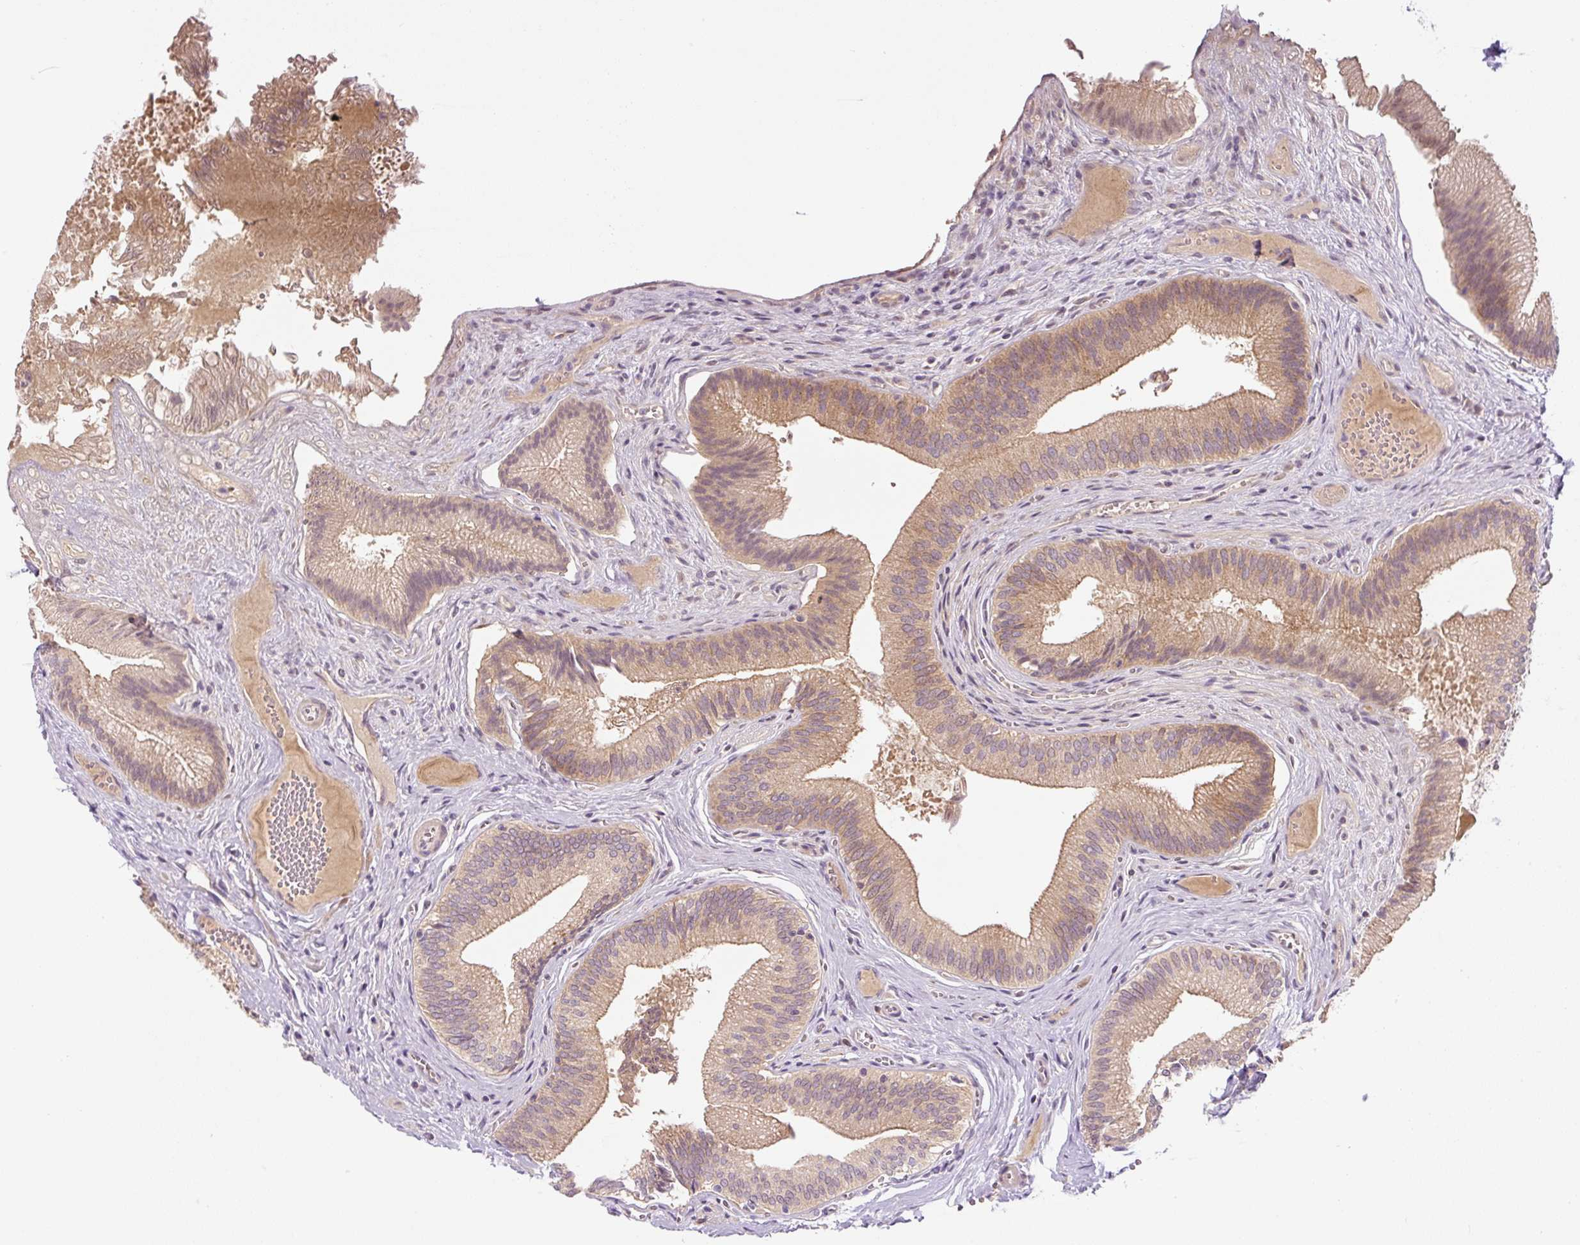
{"staining": {"intensity": "moderate", "quantity": ">75%", "location": "cytoplasmic/membranous"}, "tissue": "gallbladder", "cell_type": "Glandular cells", "image_type": "normal", "snomed": [{"axis": "morphology", "description": "Normal tissue, NOS"}, {"axis": "topography", "description": "Gallbladder"}], "caption": "IHC (DAB (3,3'-diaminobenzidine)) staining of unremarkable human gallbladder shows moderate cytoplasmic/membranous protein expression in about >75% of glandular cells. (brown staining indicates protein expression, while blue staining denotes nuclei).", "gene": "PRKAA2", "patient": {"sex": "male", "age": 17}}